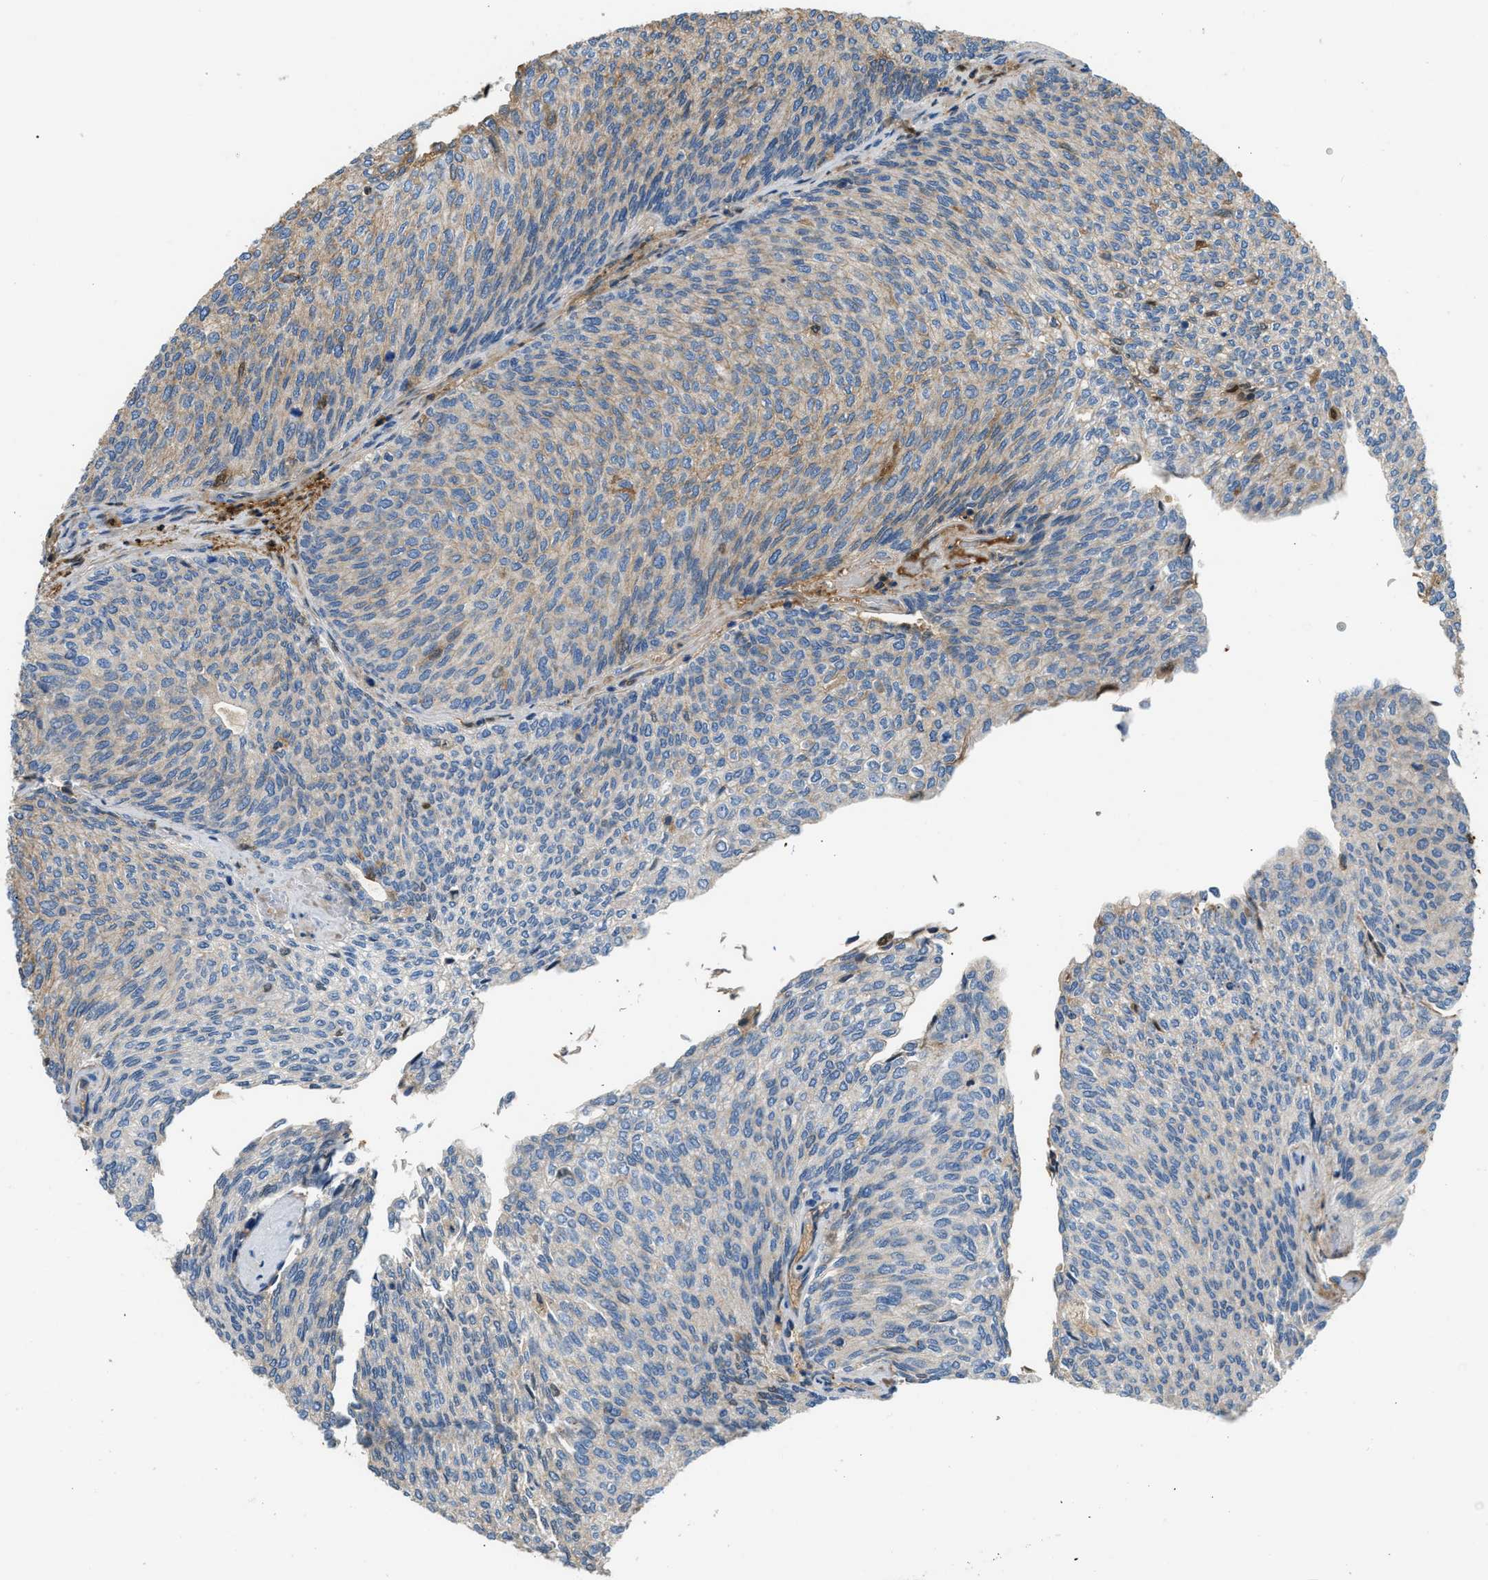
{"staining": {"intensity": "moderate", "quantity": "<25%", "location": "cytoplasmic/membranous"}, "tissue": "urothelial cancer", "cell_type": "Tumor cells", "image_type": "cancer", "snomed": [{"axis": "morphology", "description": "Urothelial carcinoma, Low grade"}, {"axis": "topography", "description": "Urinary bladder"}], "caption": "Urothelial carcinoma (low-grade) stained with a brown dye exhibits moderate cytoplasmic/membranous positive positivity in about <25% of tumor cells.", "gene": "STC1", "patient": {"sex": "female", "age": 79}}